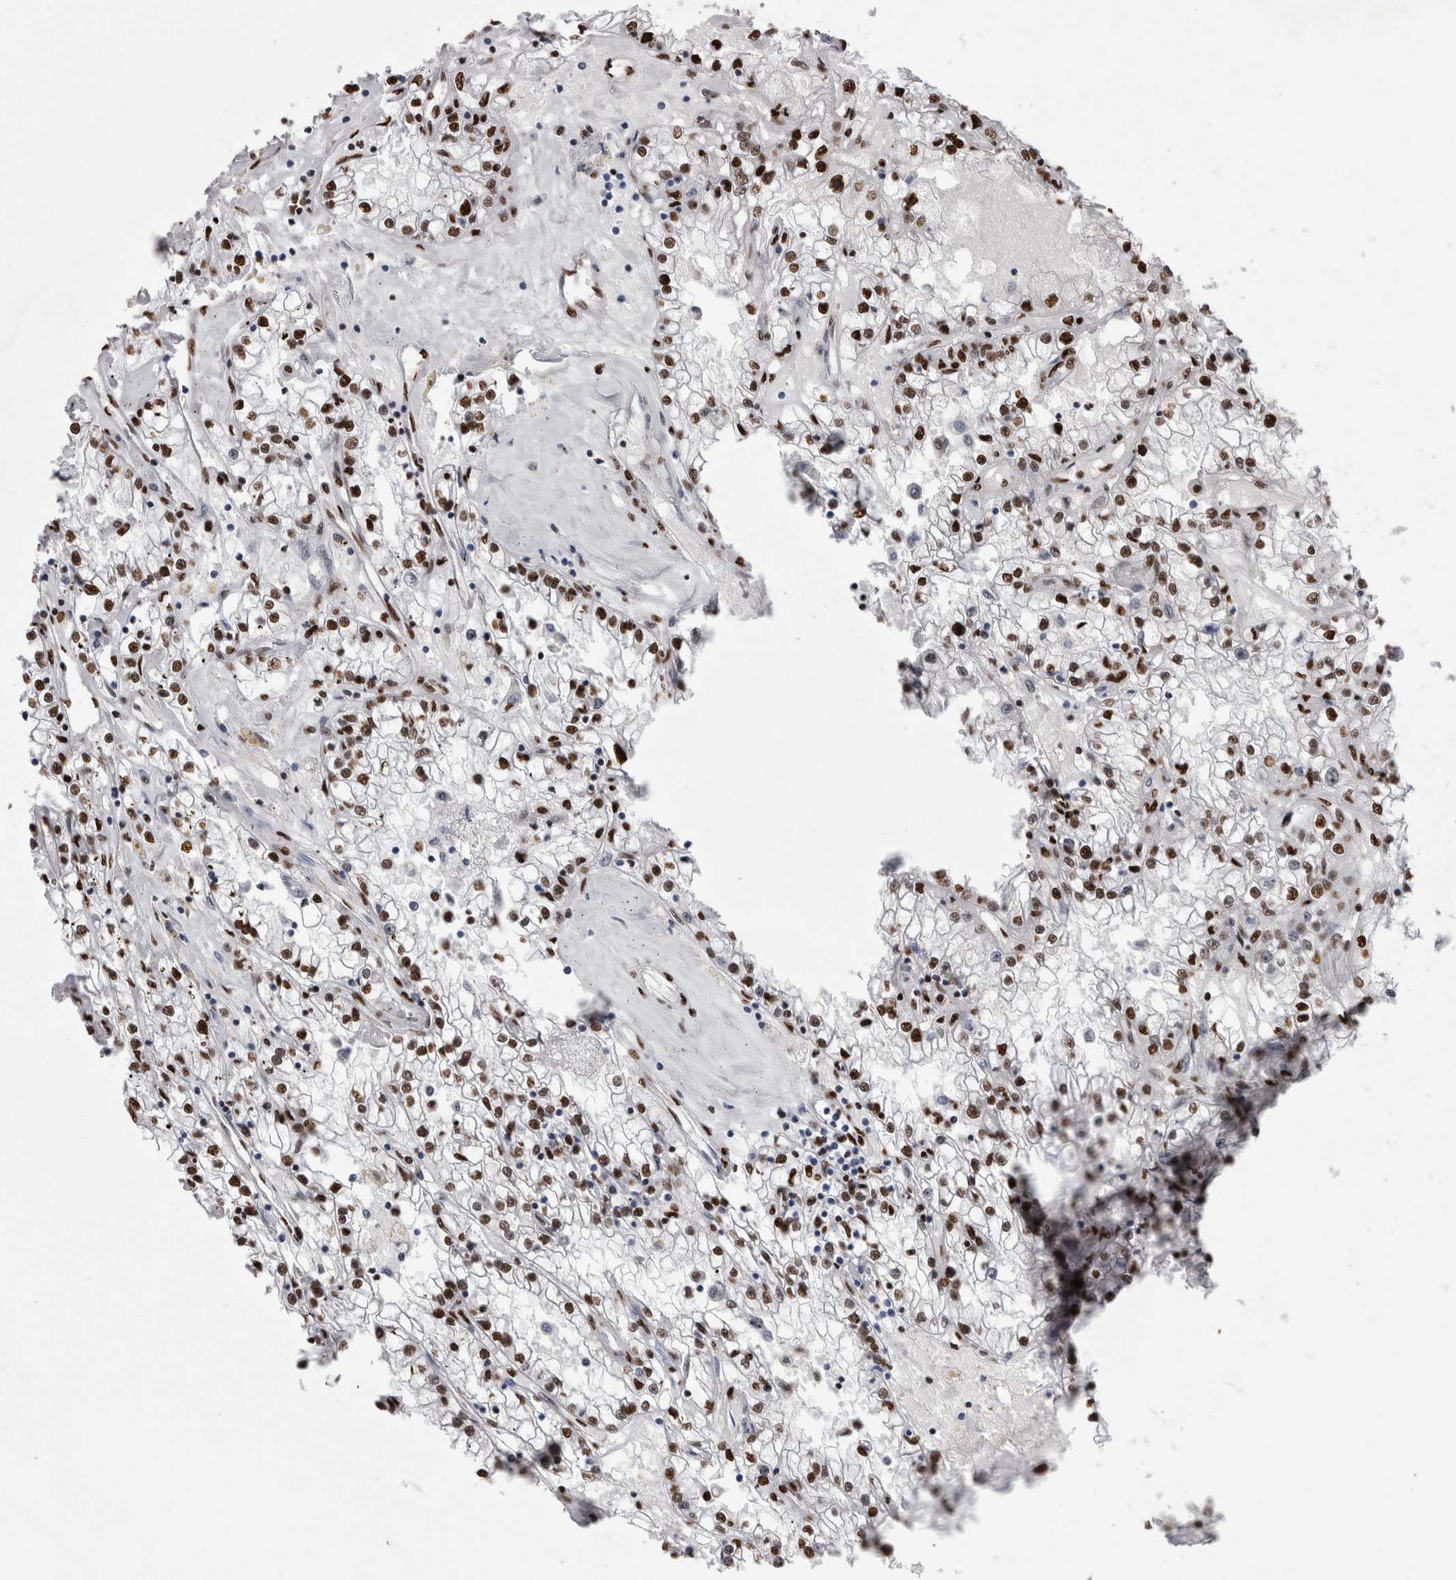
{"staining": {"intensity": "strong", "quantity": ">75%", "location": "nuclear"}, "tissue": "renal cancer", "cell_type": "Tumor cells", "image_type": "cancer", "snomed": [{"axis": "morphology", "description": "Adenocarcinoma, NOS"}, {"axis": "topography", "description": "Kidney"}], "caption": "An immunohistochemistry (IHC) image of tumor tissue is shown. Protein staining in brown labels strong nuclear positivity in renal cancer (adenocarcinoma) within tumor cells.", "gene": "ALPK3", "patient": {"sex": "male", "age": 56}}